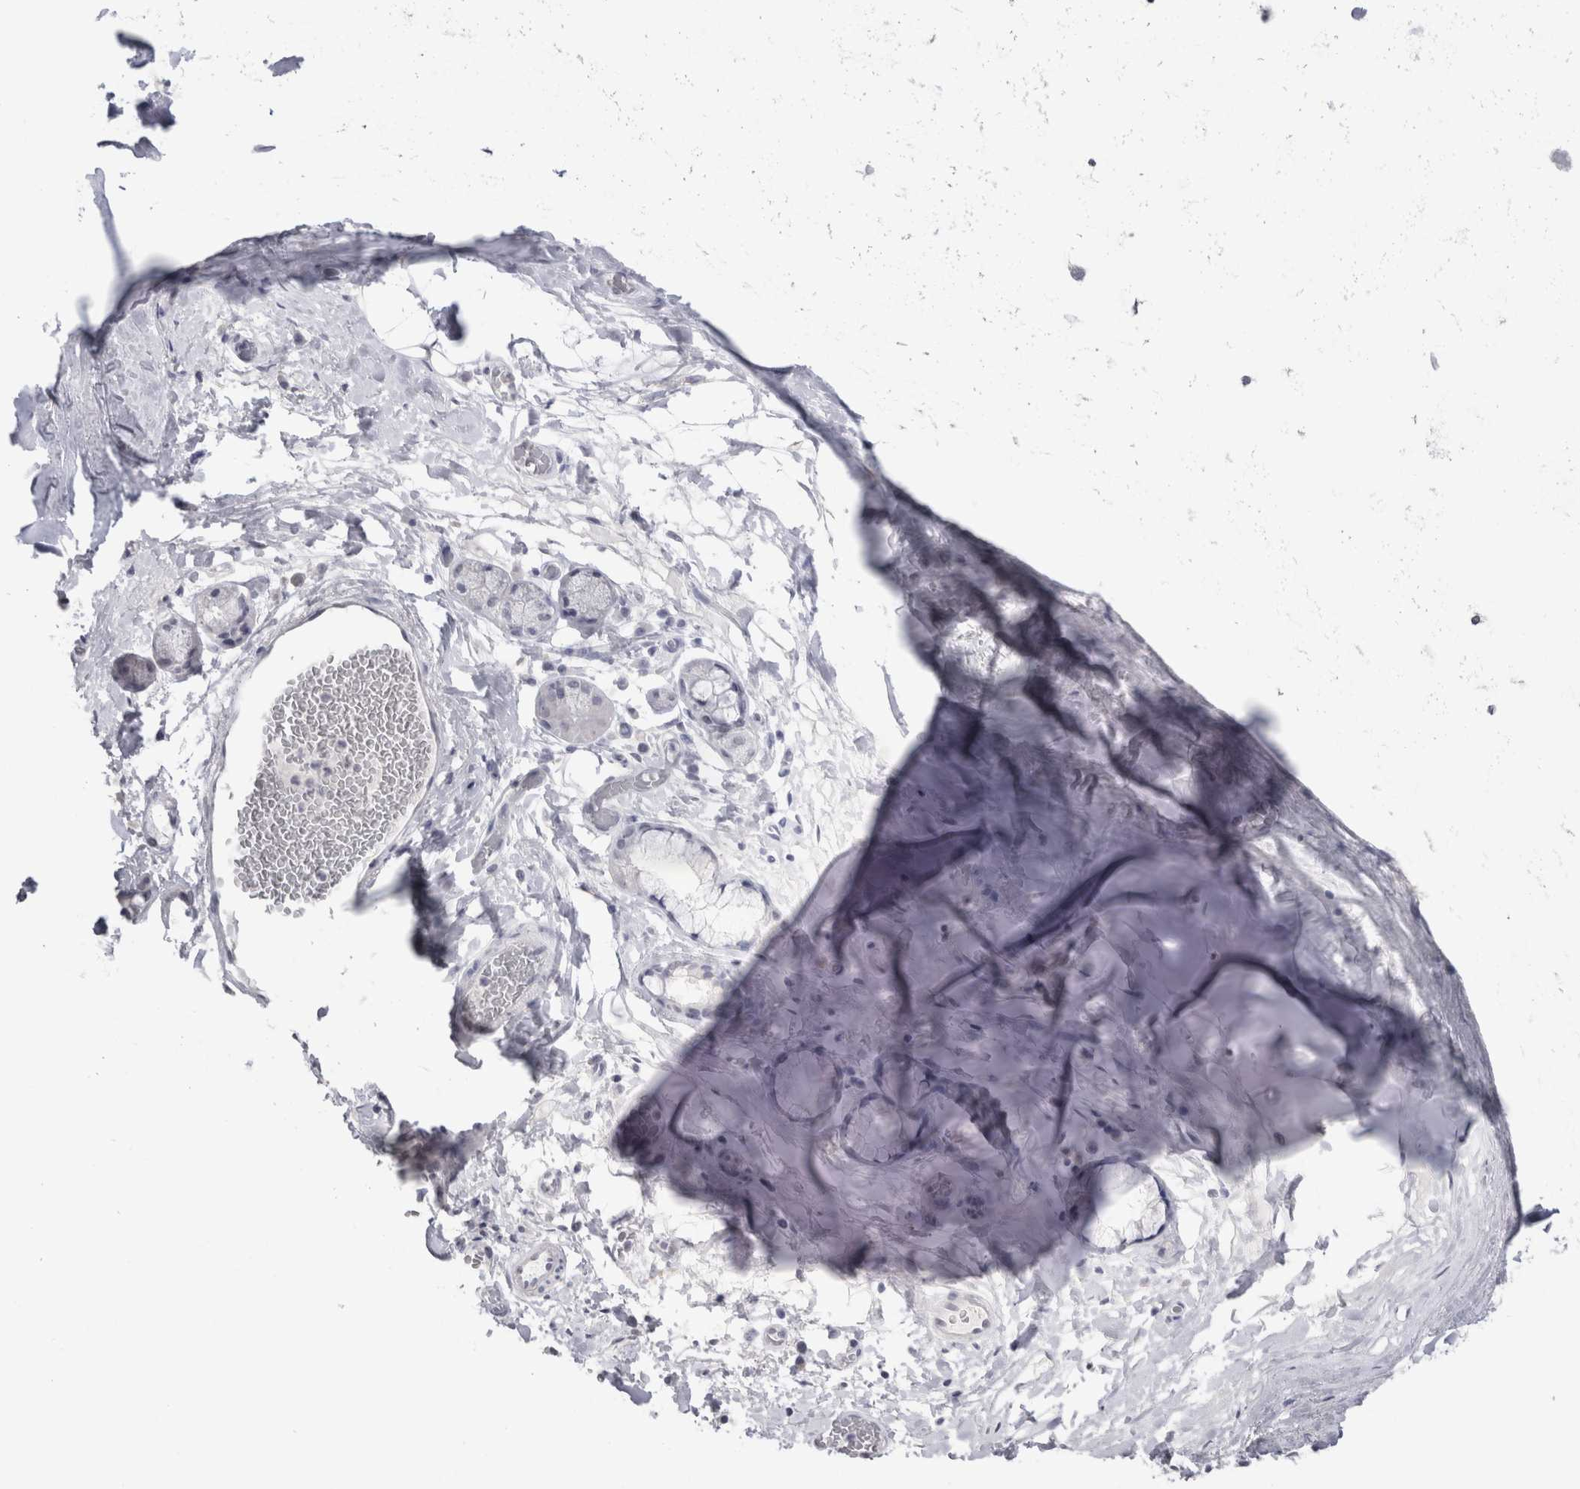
{"staining": {"intensity": "negative", "quantity": "none", "location": "none"}, "tissue": "adipose tissue", "cell_type": "Adipocytes", "image_type": "normal", "snomed": [{"axis": "morphology", "description": "Normal tissue, NOS"}, {"axis": "topography", "description": "Cartilage tissue"}], "caption": "The photomicrograph demonstrates no significant expression in adipocytes of adipose tissue.", "gene": "CDH17", "patient": {"sex": "female", "age": 63}}